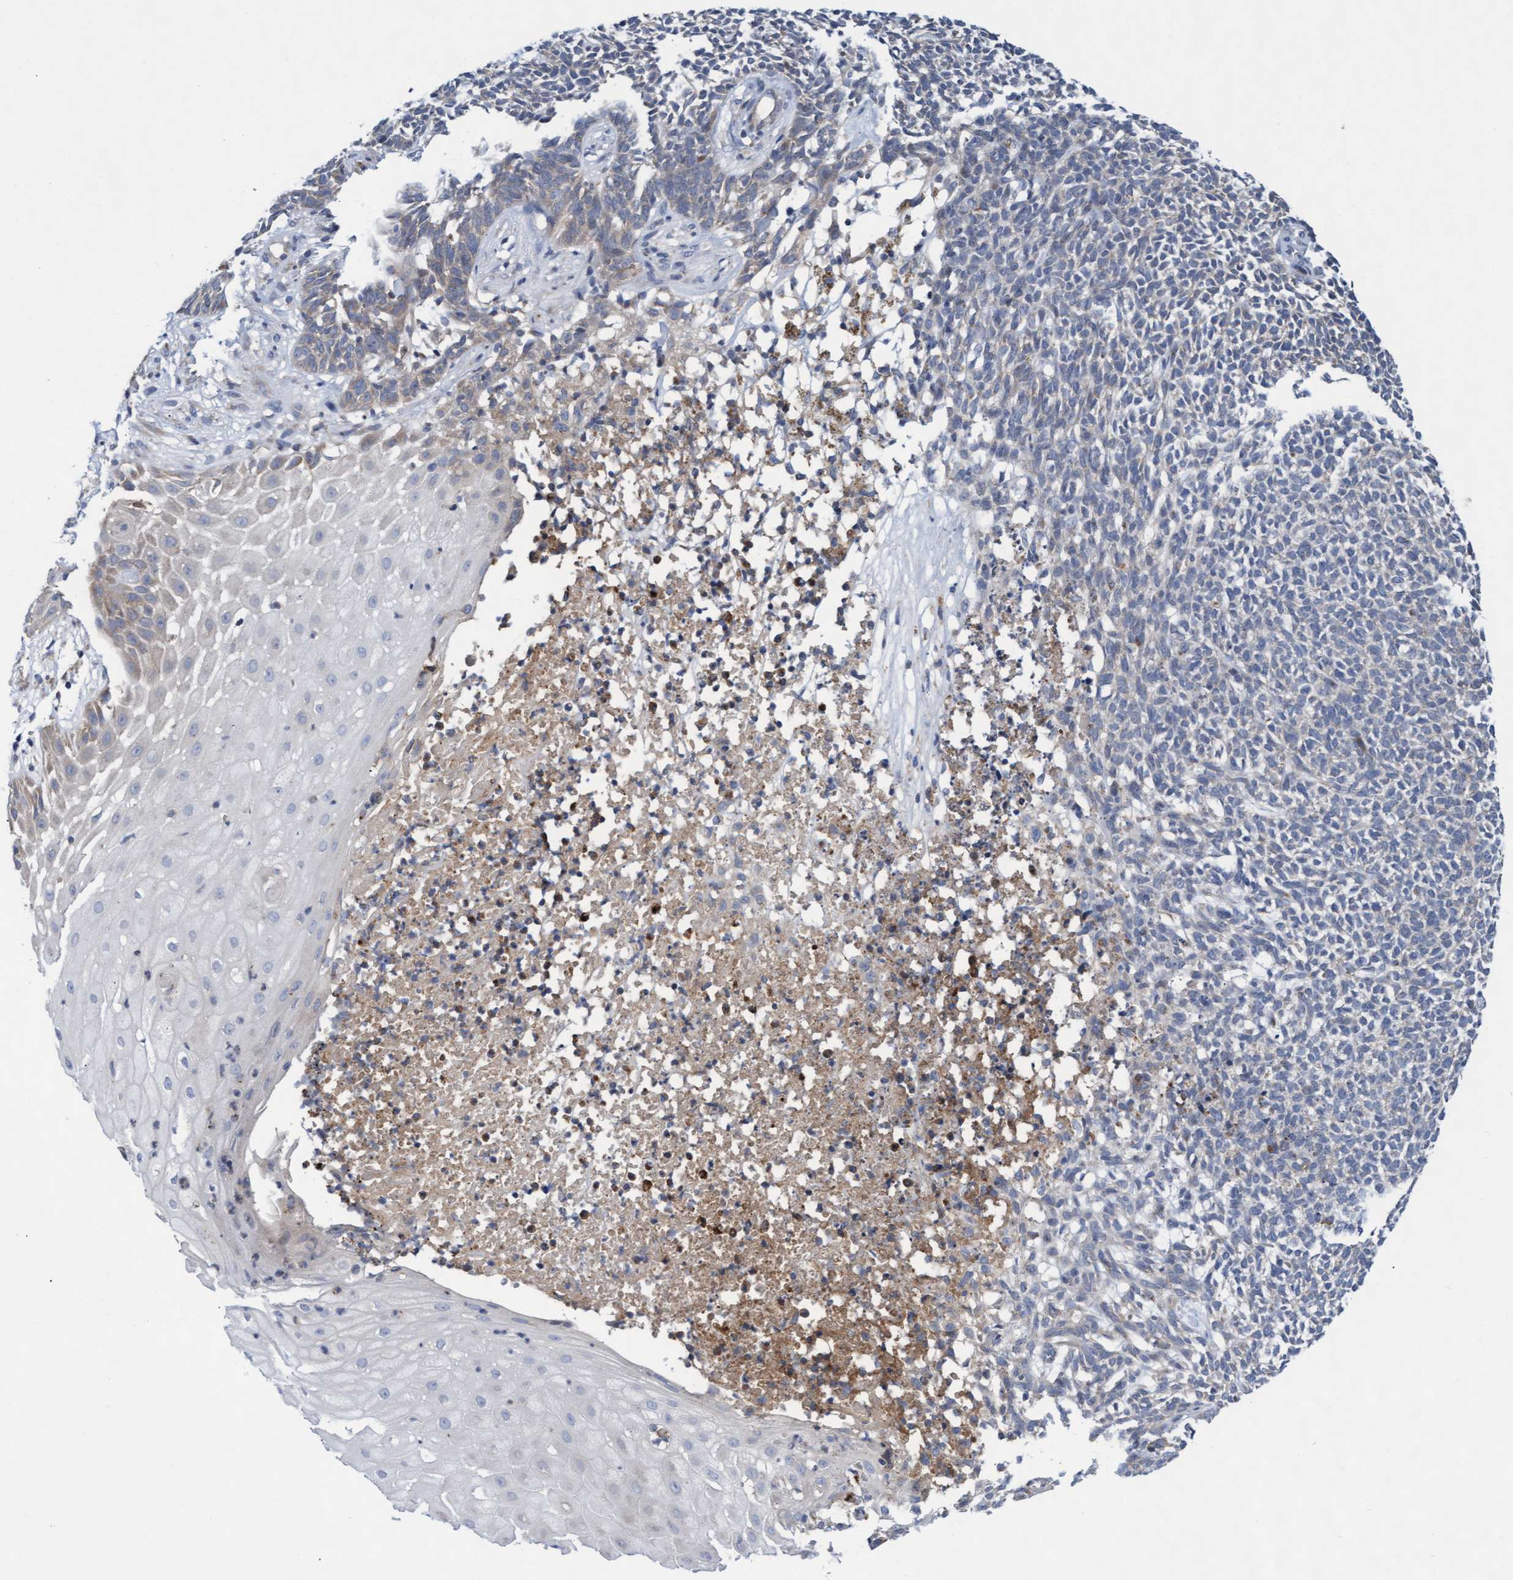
{"staining": {"intensity": "negative", "quantity": "none", "location": "none"}, "tissue": "skin cancer", "cell_type": "Tumor cells", "image_type": "cancer", "snomed": [{"axis": "morphology", "description": "Basal cell carcinoma"}, {"axis": "topography", "description": "Skin"}], "caption": "This micrograph is of skin cancer (basal cell carcinoma) stained with IHC to label a protein in brown with the nuclei are counter-stained blue. There is no expression in tumor cells.", "gene": "ABCF2", "patient": {"sex": "female", "age": 84}}